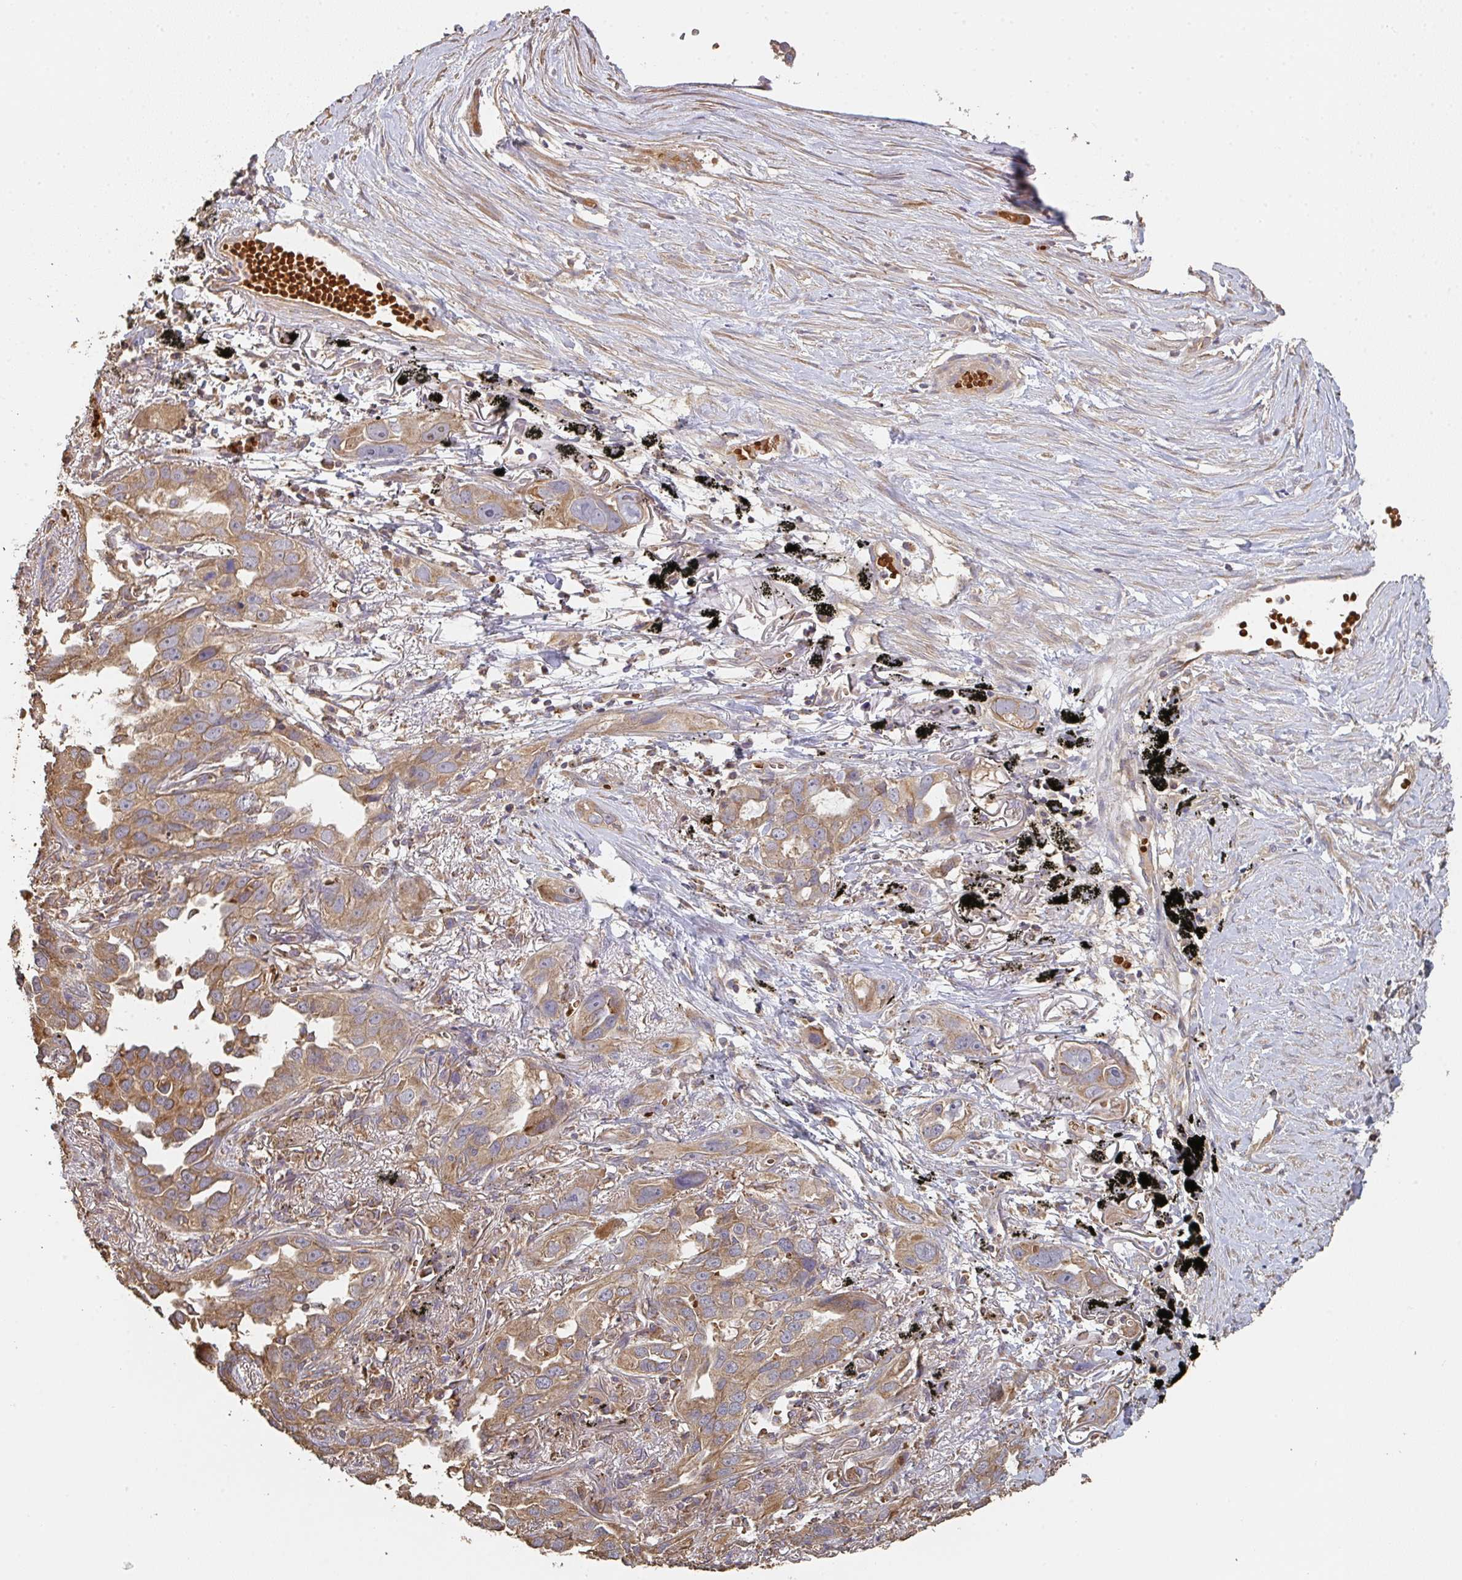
{"staining": {"intensity": "moderate", "quantity": ">75%", "location": "cytoplasmic/membranous"}, "tissue": "lung cancer", "cell_type": "Tumor cells", "image_type": "cancer", "snomed": [{"axis": "morphology", "description": "Adenocarcinoma, NOS"}, {"axis": "topography", "description": "Lung"}], "caption": "Immunohistochemical staining of human adenocarcinoma (lung) demonstrates medium levels of moderate cytoplasmic/membranous positivity in approximately >75% of tumor cells.", "gene": "POLG", "patient": {"sex": "male", "age": 67}}